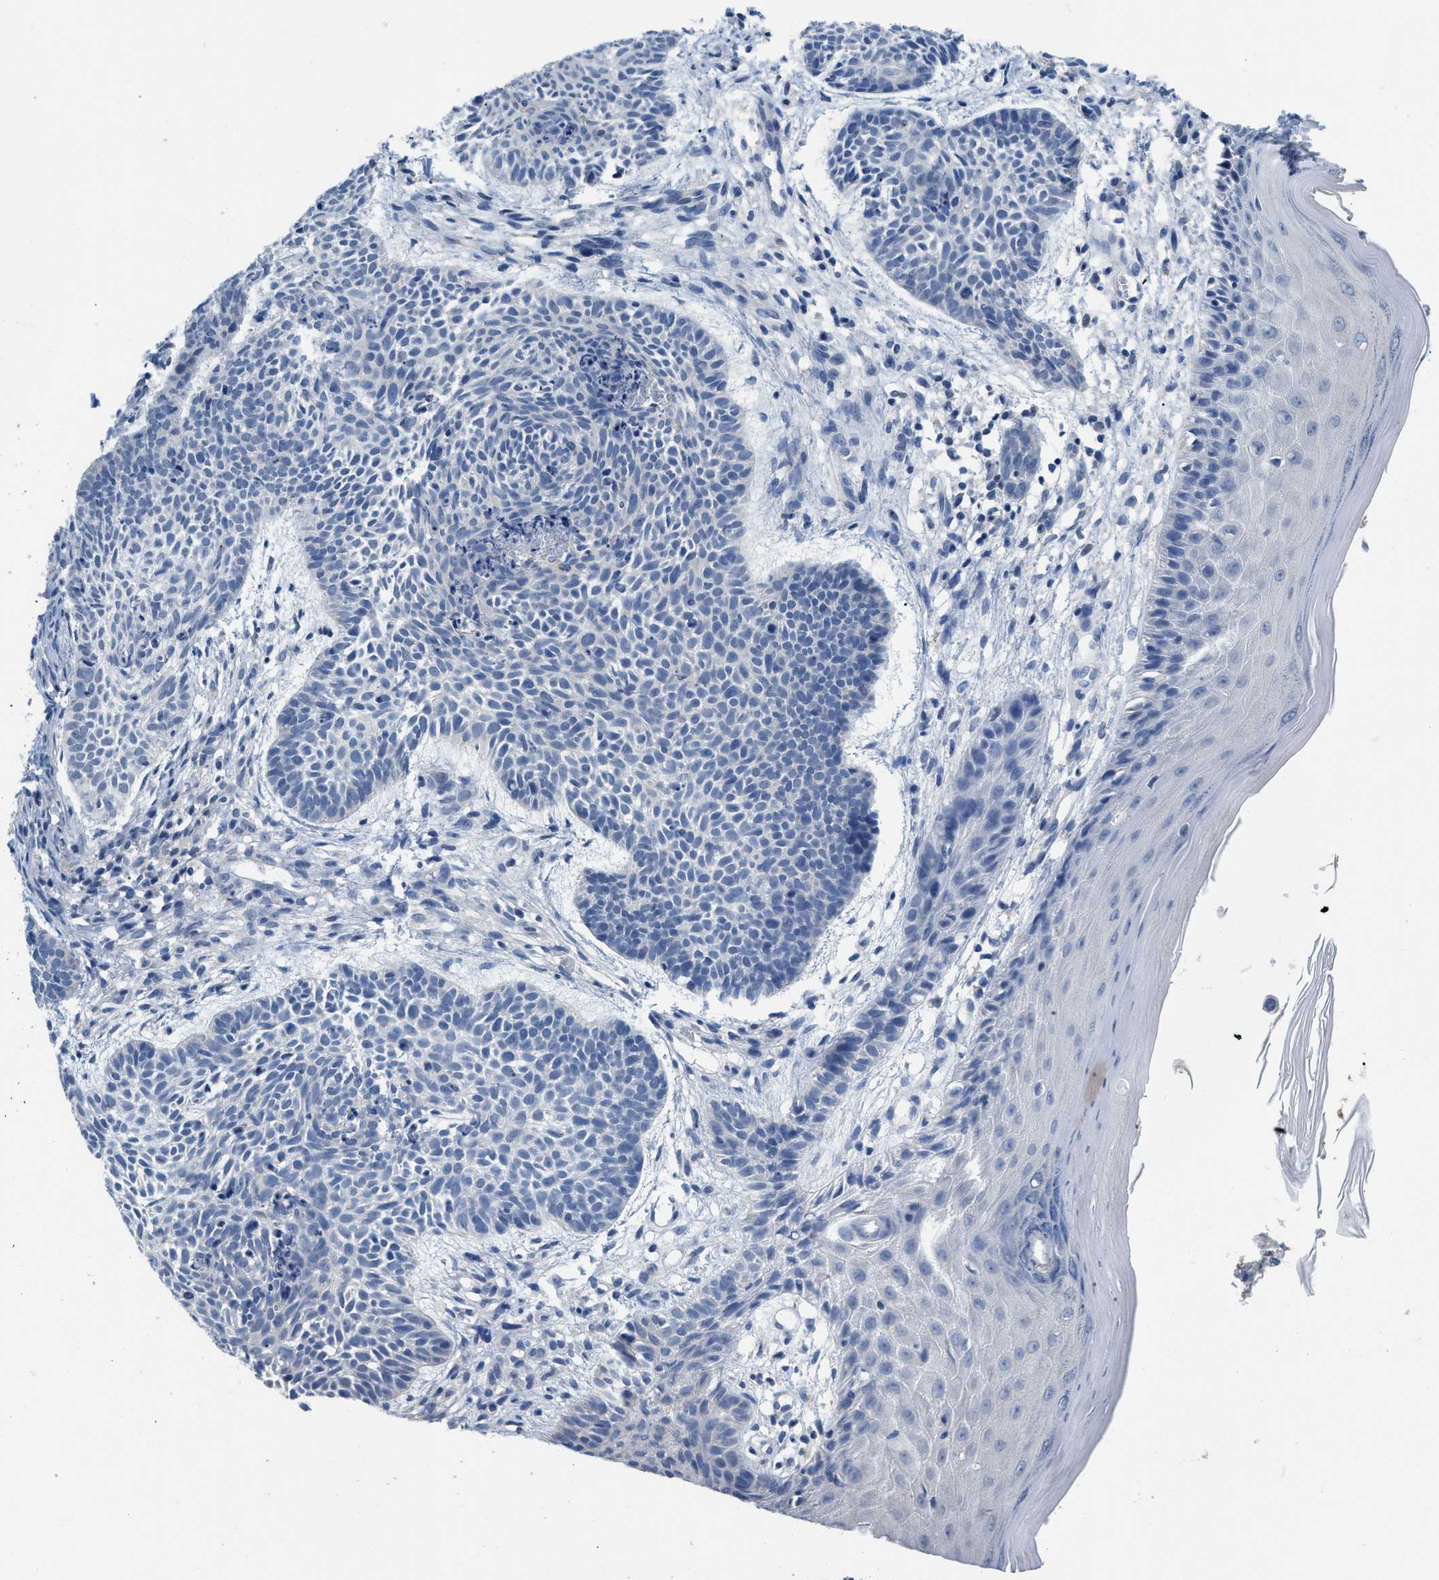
{"staining": {"intensity": "negative", "quantity": "none", "location": "none"}, "tissue": "skin cancer", "cell_type": "Tumor cells", "image_type": "cancer", "snomed": [{"axis": "morphology", "description": "Basal cell carcinoma"}, {"axis": "topography", "description": "Skin"}], "caption": "Tumor cells show no significant protein staining in skin basal cell carcinoma. Brightfield microscopy of immunohistochemistry stained with DAB (3,3'-diaminobenzidine) (brown) and hematoxylin (blue), captured at high magnification.", "gene": "PYY", "patient": {"sex": "male", "age": 60}}